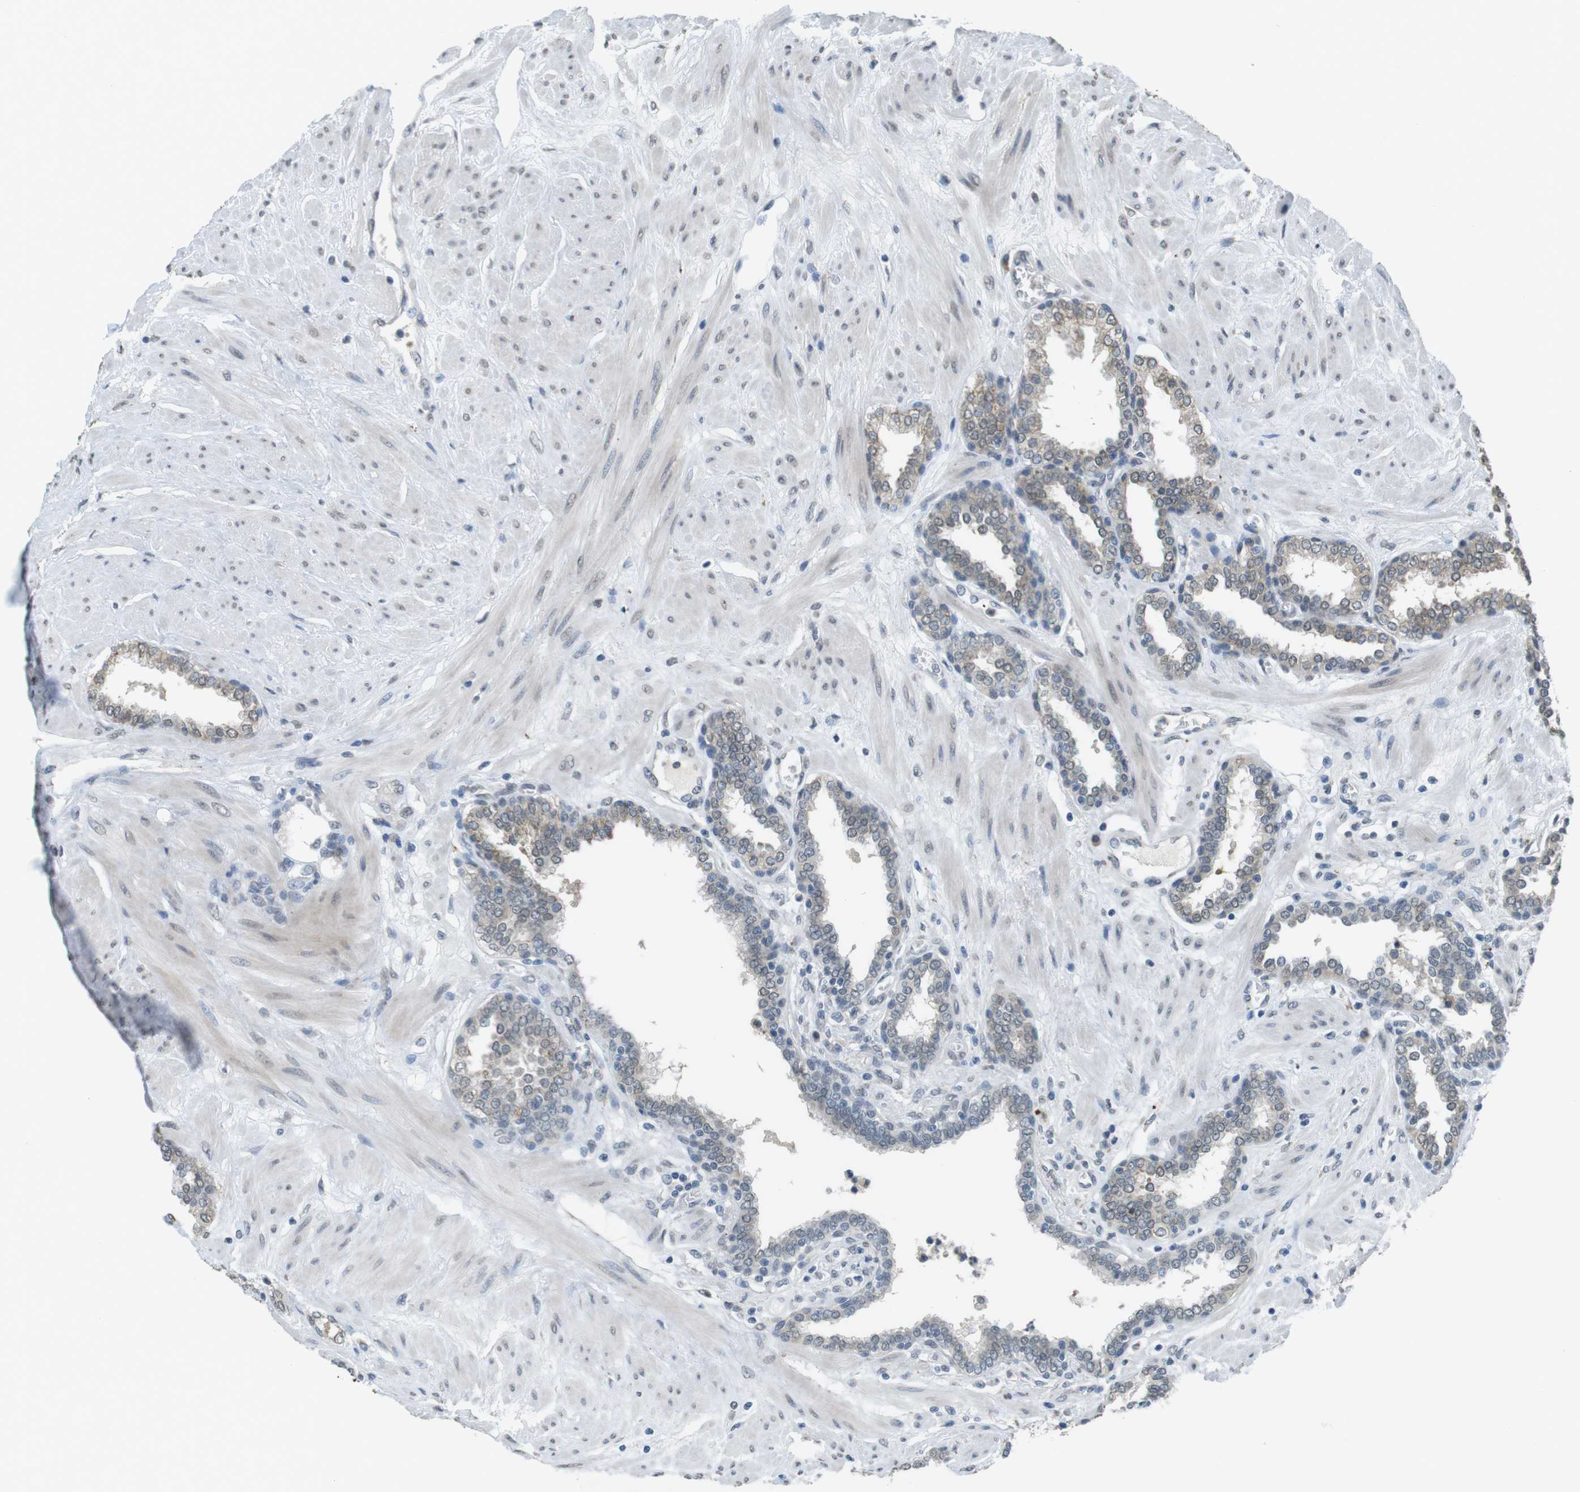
{"staining": {"intensity": "negative", "quantity": "none", "location": "none"}, "tissue": "prostate", "cell_type": "Glandular cells", "image_type": "normal", "snomed": [{"axis": "morphology", "description": "Normal tissue, NOS"}, {"axis": "topography", "description": "Prostate"}], "caption": "Protein analysis of benign prostate exhibits no significant positivity in glandular cells.", "gene": "FZD10", "patient": {"sex": "male", "age": 51}}